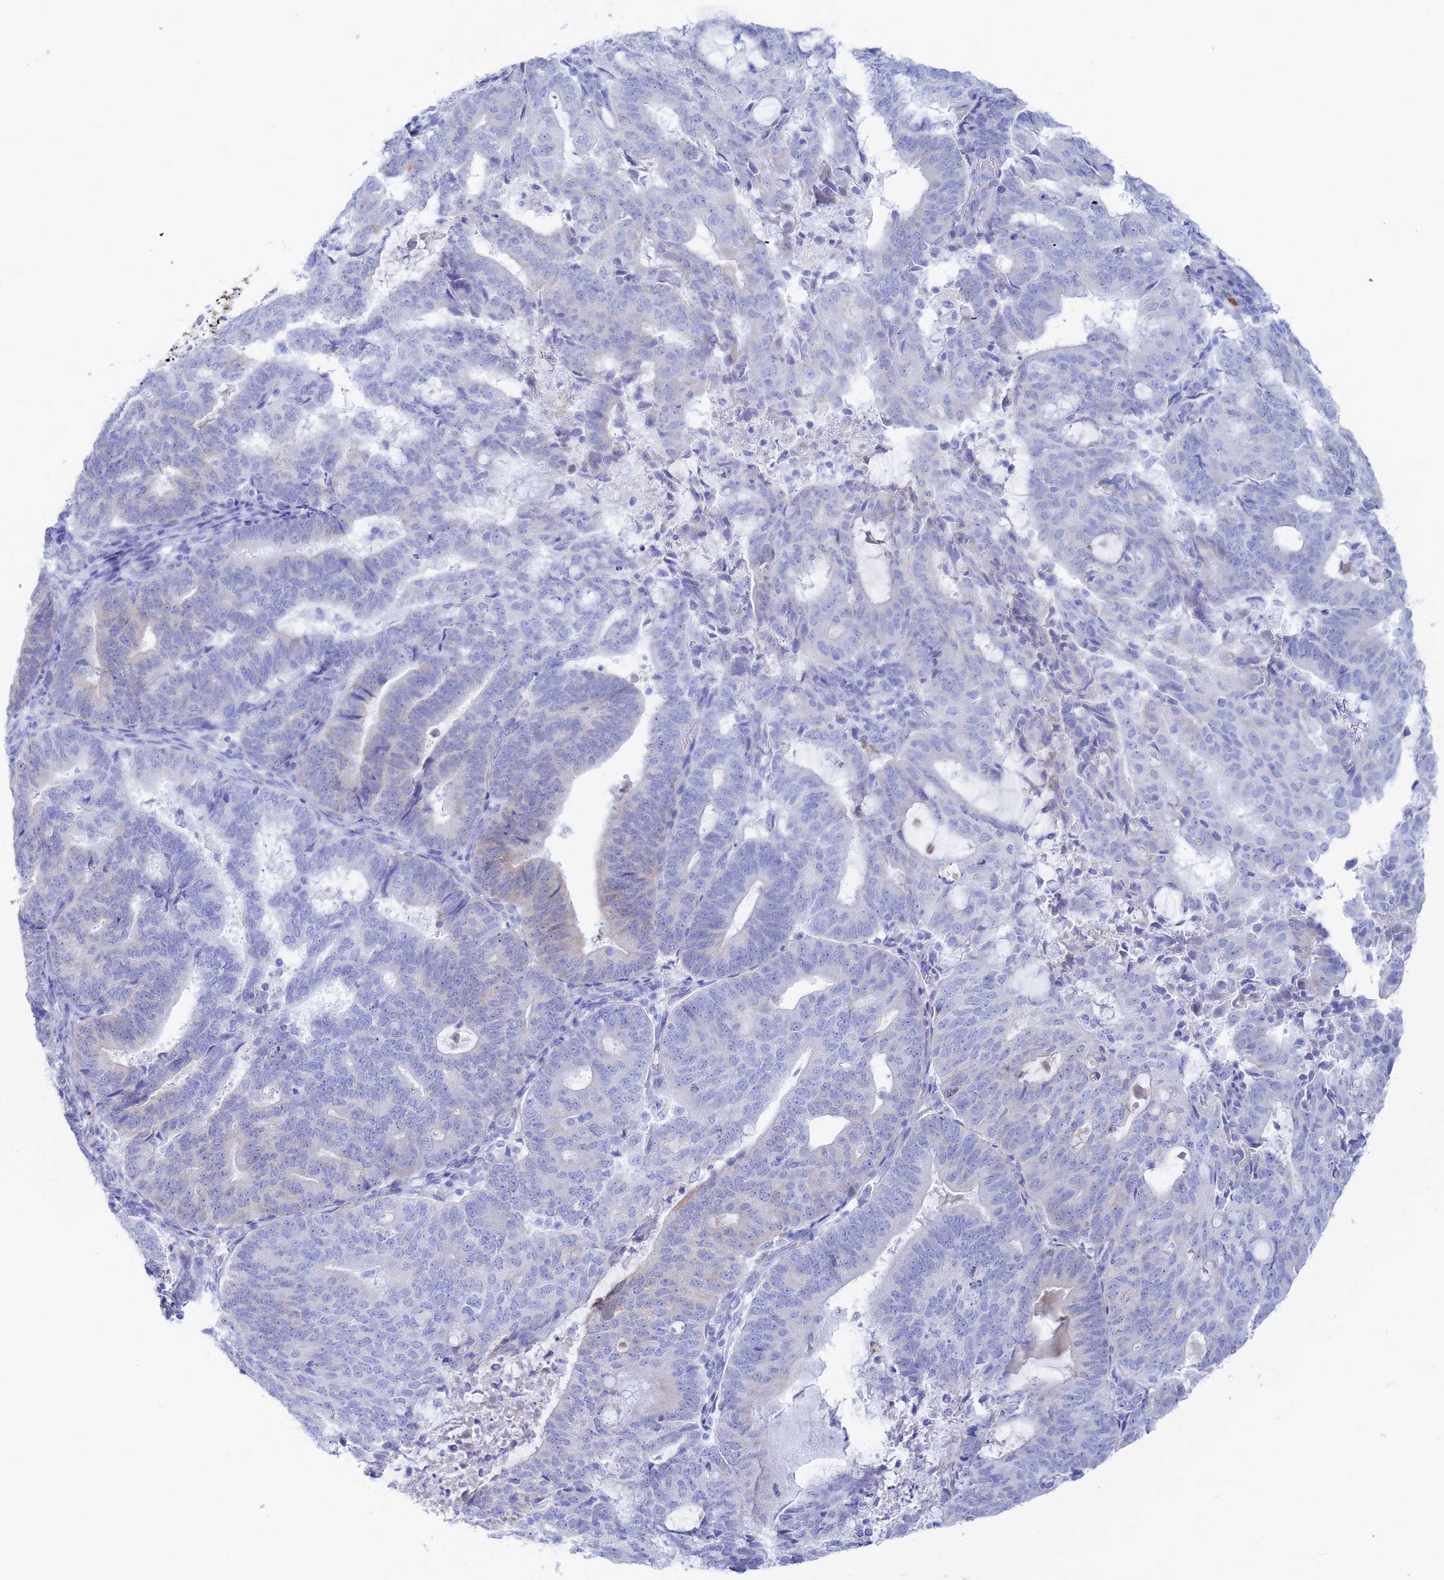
{"staining": {"intensity": "moderate", "quantity": "<25%", "location": "cytoplasmic/membranous"}, "tissue": "endometrial cancer", "cell_type": "Tumor cells", "image_type": "cancer", "snomed": [{"axis": "morphology", "description": "Adenocarcinoma, NOS"}, {"axis": "topography", "description": "Endometrium"}], "caption": "The image shows staining of endometrial cancer, revealing moderate cytoplasmic/membranous protein staining (brown color) within tumor cells.", "gene": "CEP152", "patient": {"sex": "female", "age": 70}}